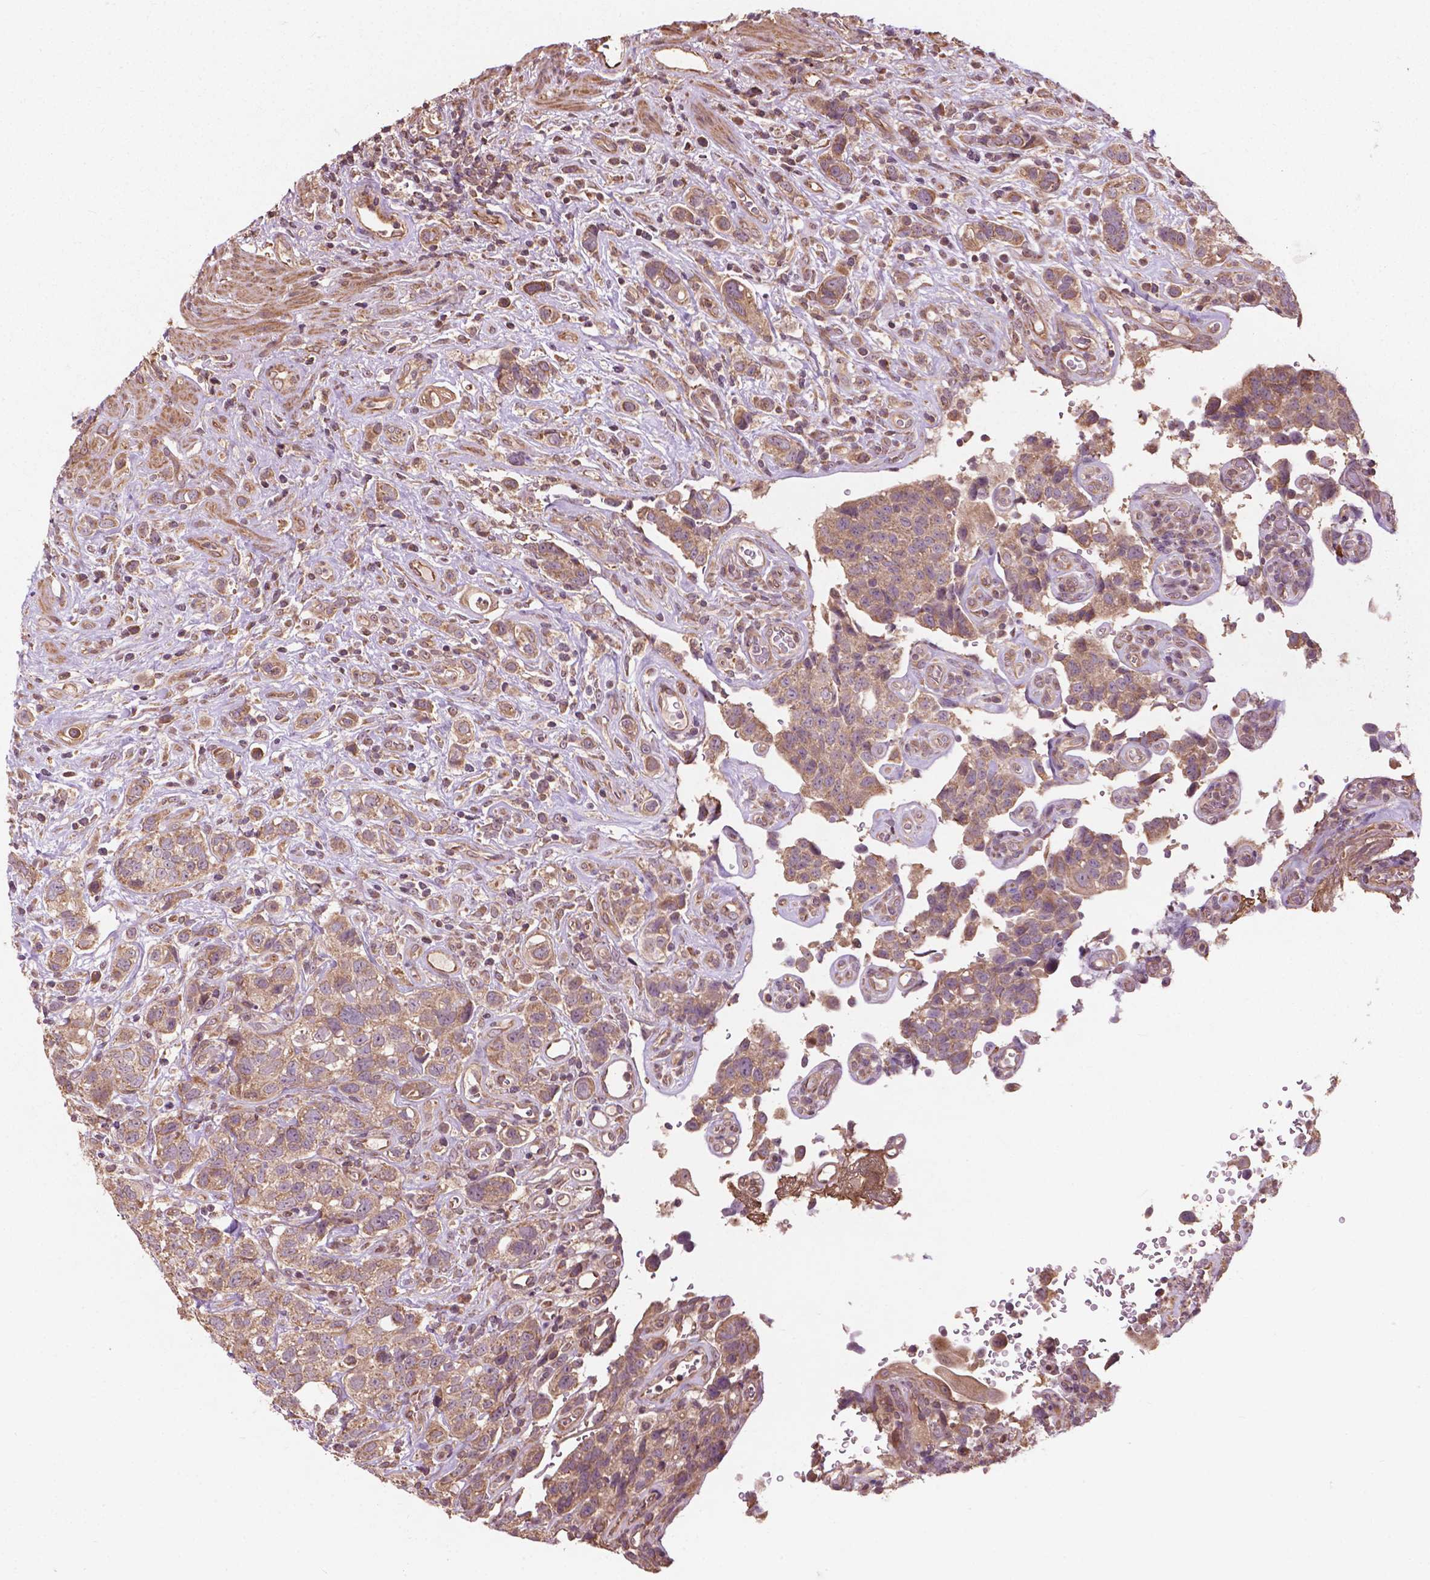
{"staining": {"intensity": "moderate", "quantity": ">75%", "location": "cytoplasmic/membranous"}, "tissue": "urothelial cancer", "cell_type": "Tumor cells", "image_type": "cancer", "snomed": [{"axis": "morphology", "description": "Urothelial carcinoma, High grade"}, {"axis": "topography", "description": "Urinary bladder"}], "caption": "Tumor cells show medium levels of moderate cytoplasmic/membranous positivity in about >75% of cells in urothelial carcinoma (high-grade).", "gene": "CDC42BPA", "patient": {"sex": "female", "age": 58}}